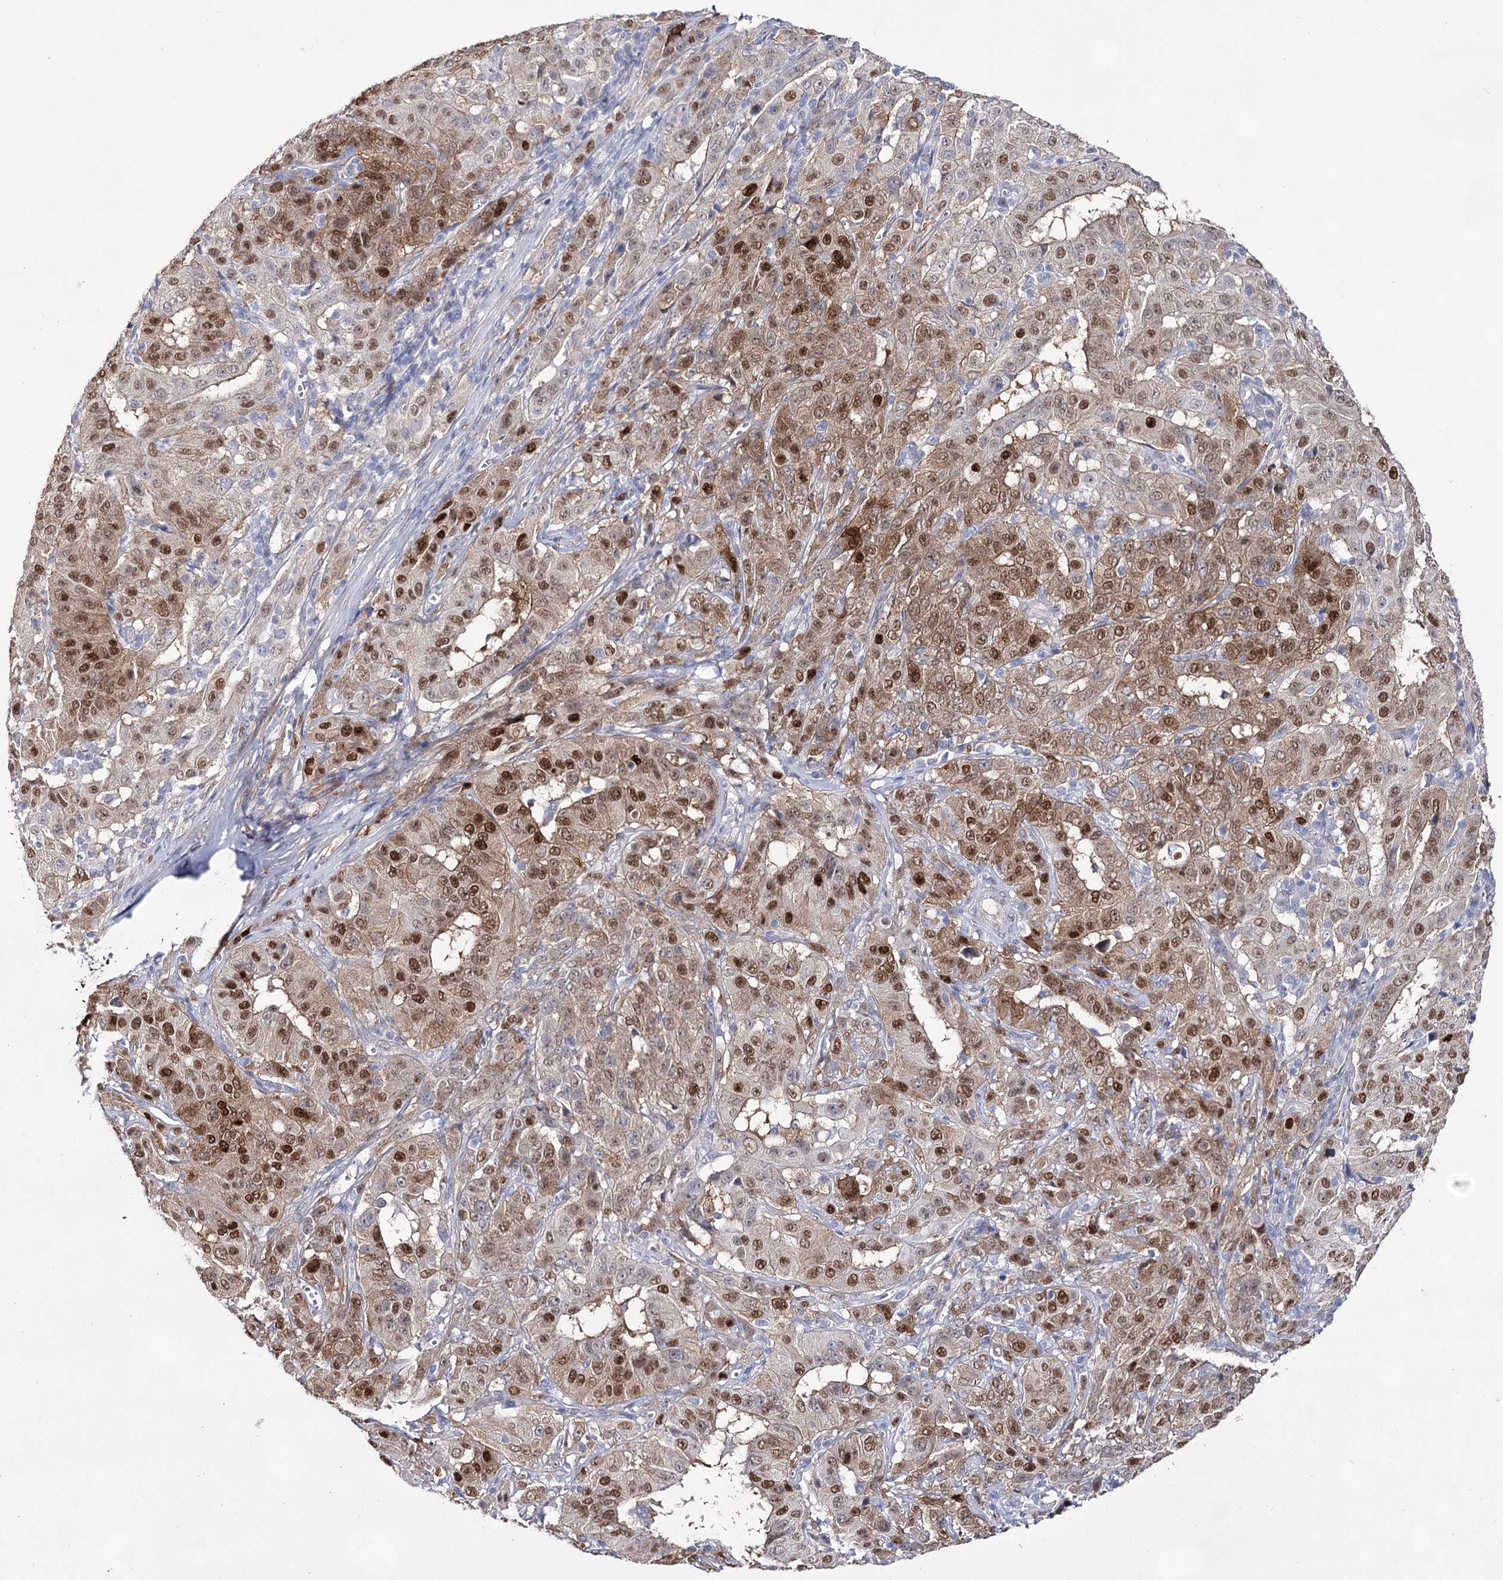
{"staining": {"intensity": "strong", "quantity": ">75%", "location": "nuclear"}, "tissue": "pancreatic cancer", "cell_type": "Tumor cells", "image_type": "cancer", "snomed": [{"axis": "morphology", "description": "Adenocarcinoma, NOS"}, {"axis": "topography", "description": "Pancreas"}], "caption": "High-magnification brightfield microscopy of pancreatic adenocarcinoma stained with DAB (brown) and counterstained with hematoxylin (blue). tumor cells exhibit strong nuclear positivity is identified in about>75% of cells.", "gene": "UGDH", "patient": {"sex": "male", "age": 63}}